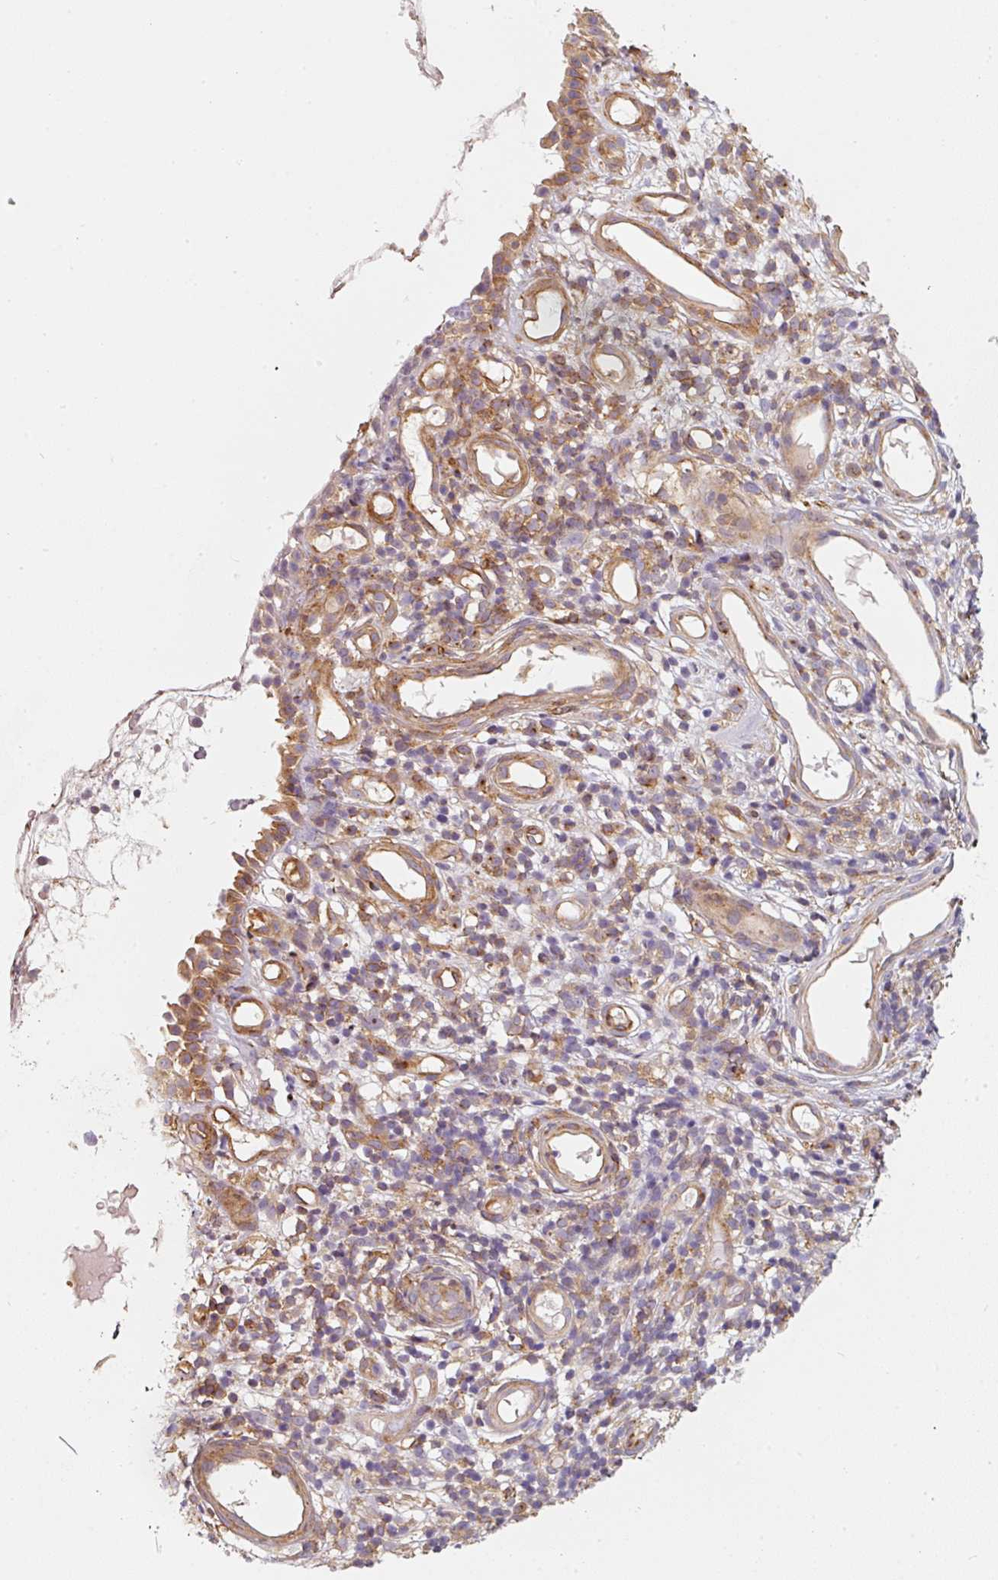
{"staining": {"intensity": "moderate", "quantity": ">75%", "location": "cytoplasmic/membranous"}, "tissue": "nasopharynx", "cell_type": "Respiratory epithelial cells", "image_type": "normal", "snomed": [{"axis": "morphology", "description": "Normal tissue, NOS"}, {"axis": "morphology", "description": "Inflammation, NOS"}, {"axis": "topography", "description": "Nasopharynx"}], "caption": "This micrograph reveals immunohistochemistry (IHC) staining of normal nasopharynx, with medium moderate cytoplasmic/membranous expression in about >75% of respiratory epithelial cells.", "gene": "IQGAP2", "patient": {"sex": "male", "age": 54}}